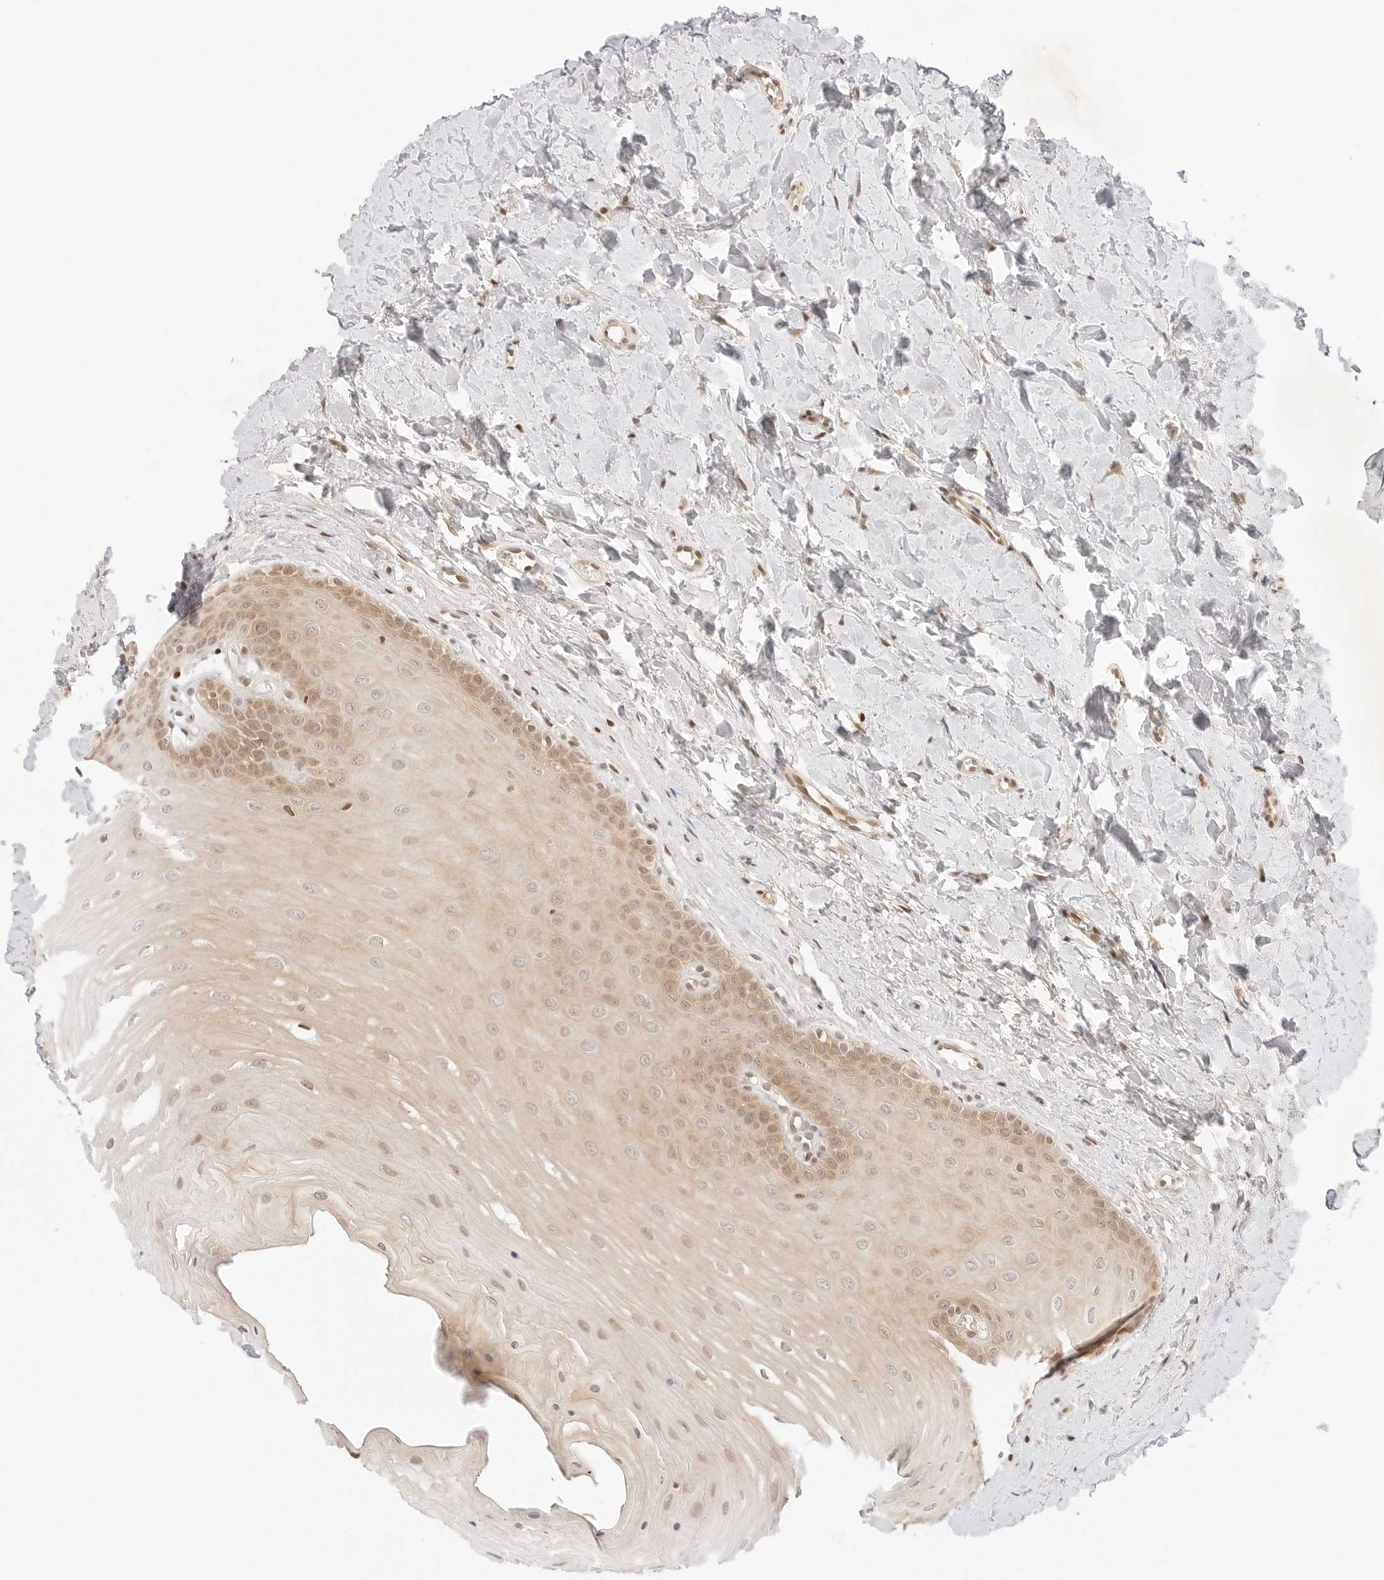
{"staining": {"intensity": "weak", "quantity": "25%-75%", "location": "cytoplasmic/membranous,nuclear"}, "tissue": "oral mucosa", "cell_type": "Squamous epithelial cells", "image_type": "normal", "snomed": [{"axis": "morphology", "description": "Normal tissue, NOS"}, {"axis": "topography", "description": "Oral tissue"}], "caption": "The photomicrograph reveals immunohistochemical staining of unremarkable oral mucosa. There is weak cytoplasmic/membranous,nuclear expression is present in approximately 25%-75% of squamous epithelial cells. The staining was performed using DAB (3,3'-diaminobenzidine) to visualize the protein expression in brown, while the nuclei were stained in blue with hematoxylin (Magnification: 20x).", "gene": "RPS6KL1", "patient": {"sex": "female", "age": 39}}